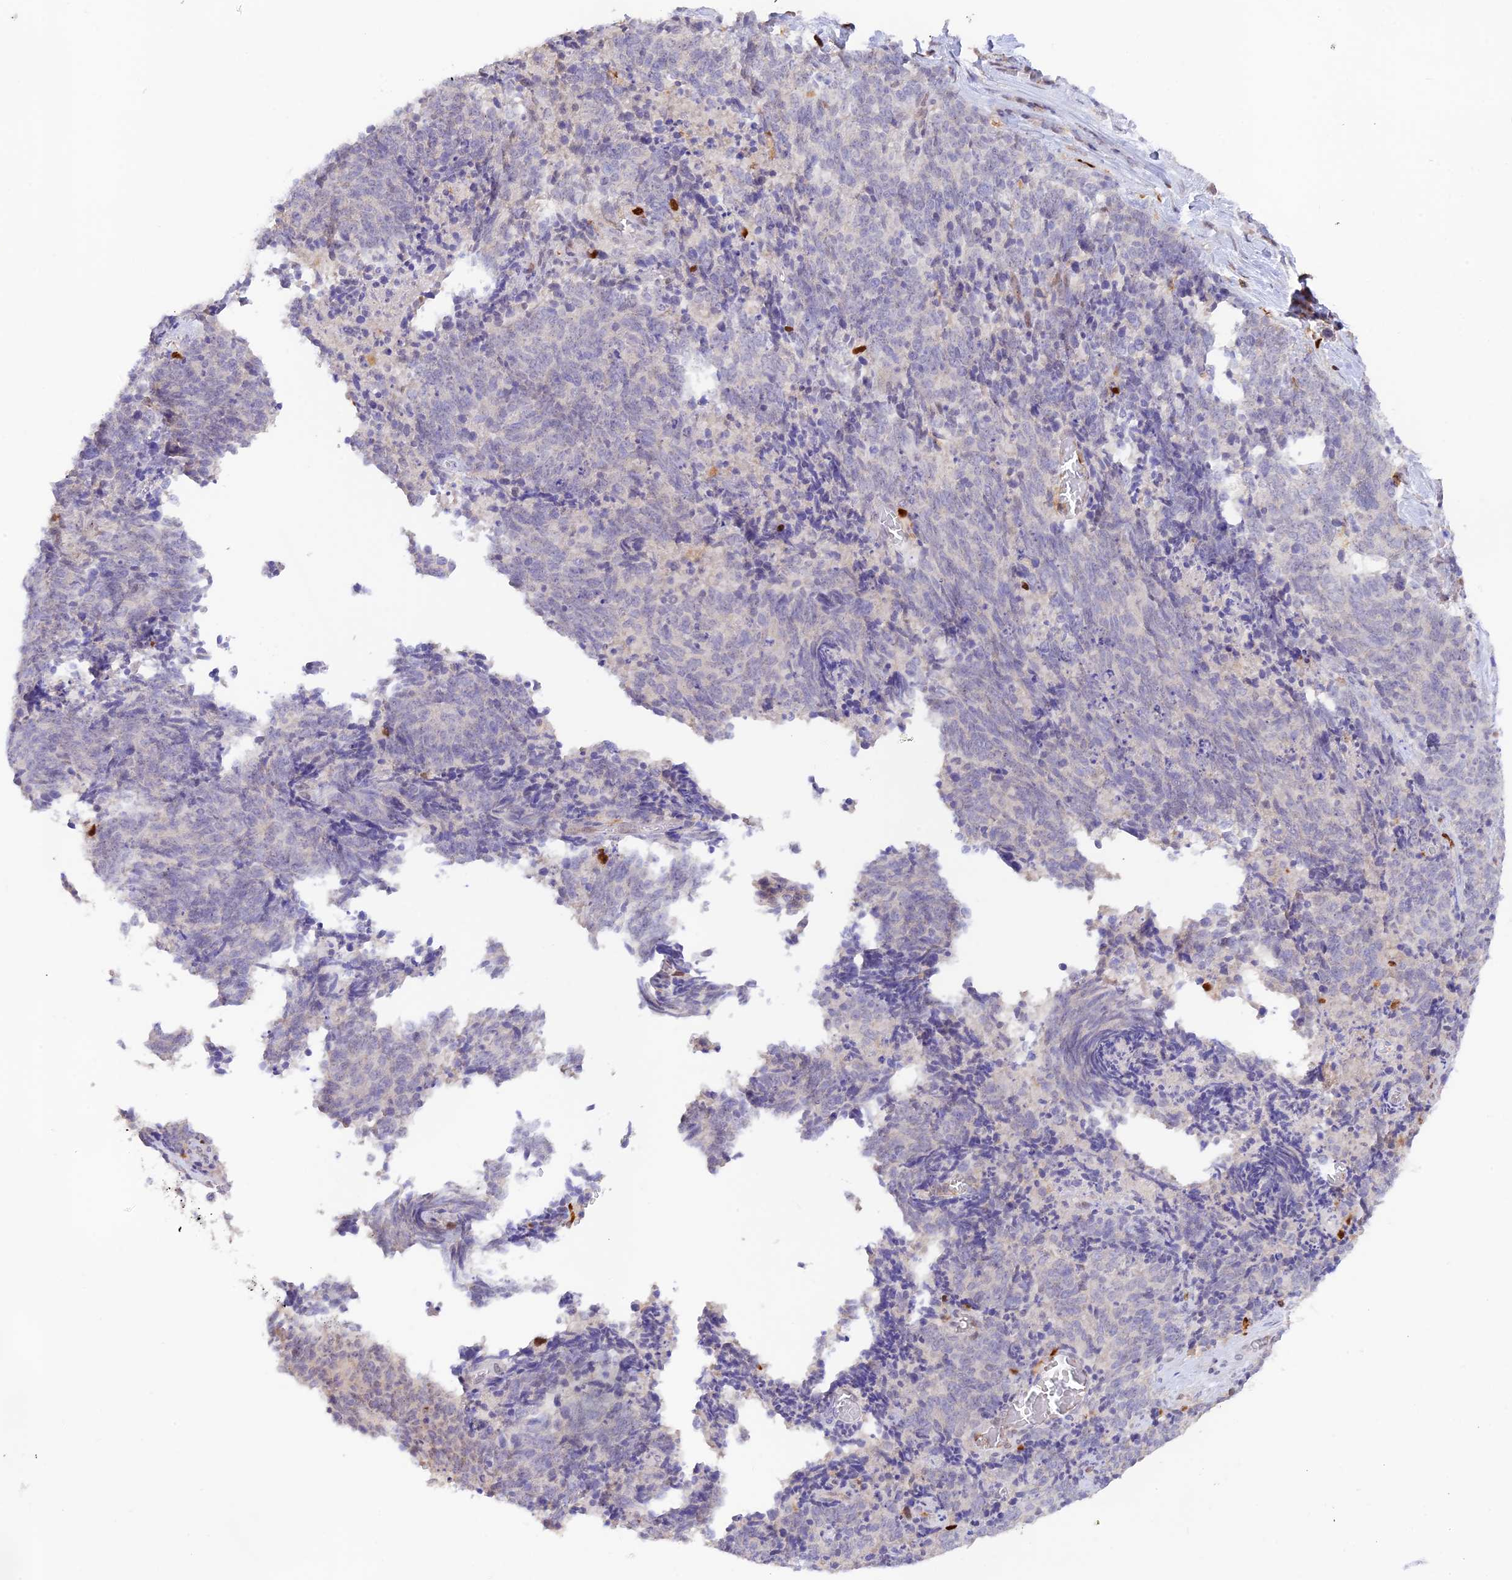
{"staining": {"intensity": "negative", "quantity": "none", "location": "none"}, "tissue": "cervical cancer", "cell_type": "Tumor cells", "image_type": "cancer", "snomed": [{"axis": "morphology", "description": "Squamous cell carcinoma, NOS"}, {"axis": "topography", "description": "Cervix"}], "caption": "Immunohistochemistry (IHC) histopathology image of neoplastic tissue: cervical cancer stained with DAB (3,3'-diaminobenzidine) demonstrates no significant protein staining in tumor cells.", "gene": "DENND1C", "patient": {"sex": "female", "age": 29}}